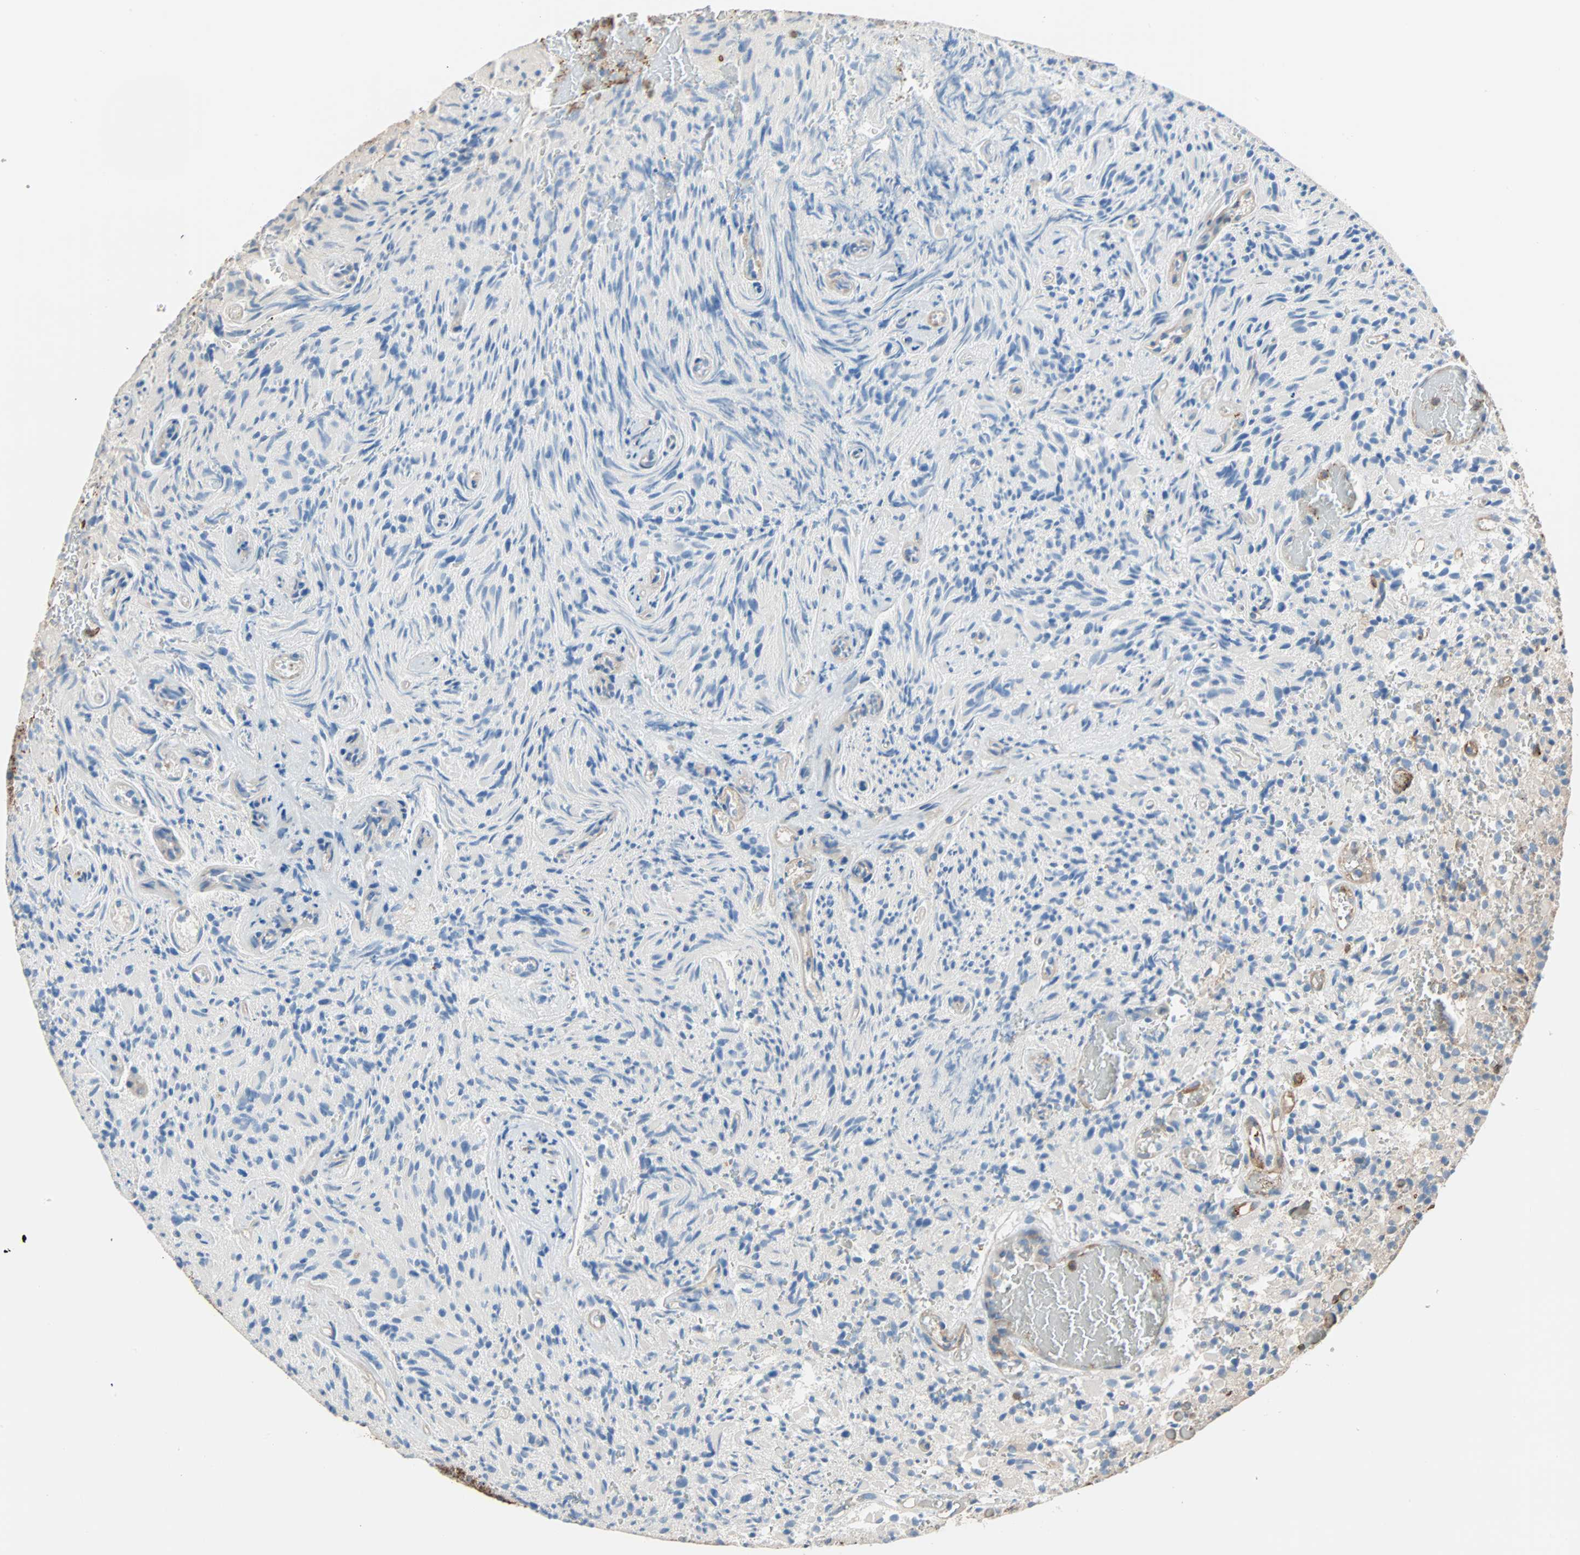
{"staining": {"intensity": "negative", "quantity": "none", "location": "none"}, "tissue": "glioma", "cell_type": "Tumor cells", "image_type": "cancer", "snomed": [{"axis": "morphology", "description": "Glioma, malignant, High grade"}, {"axis": "topography", "description": "Brain"}], "caption": "Malignant glioma (high-grade) was stained to show a protein in brown. There is no significant positivity in tumor cells.", "gene": "GALNT10", "patient": {"sex": "male", "age": 71}}